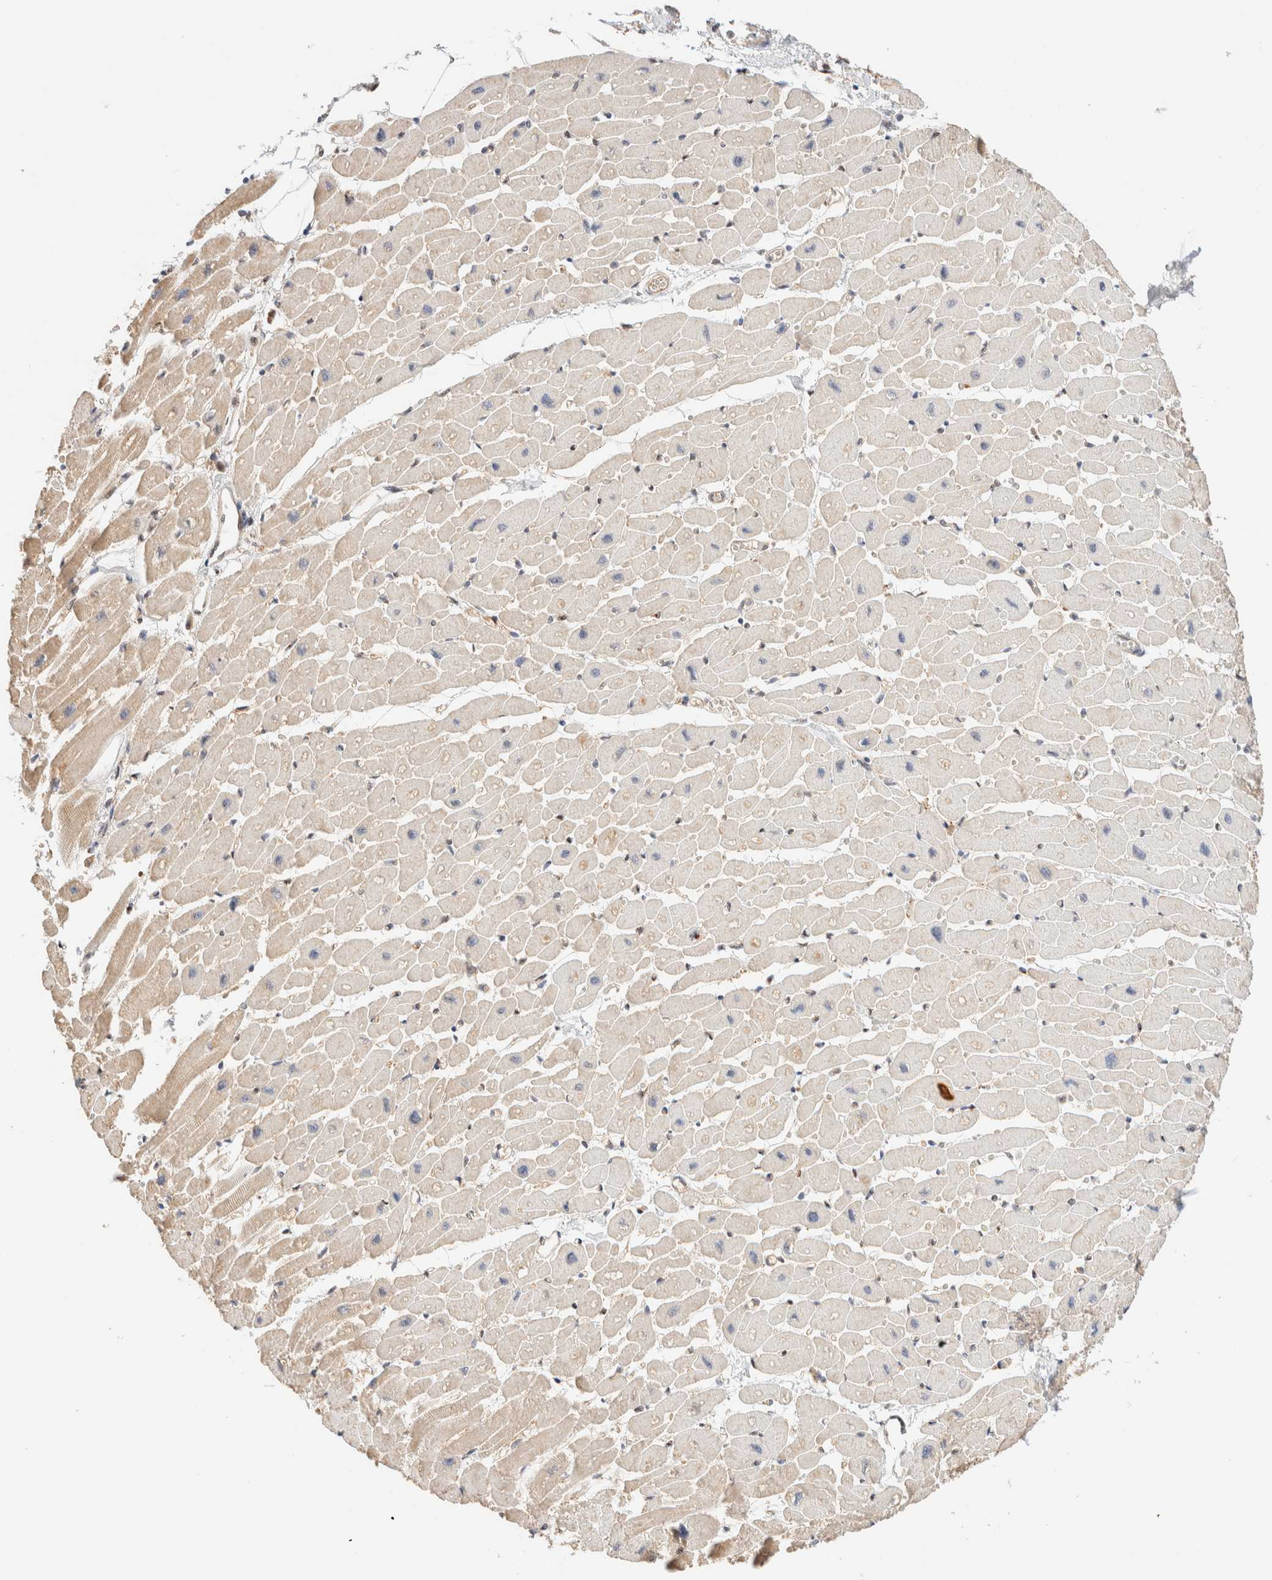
{"staining": {"intensity": "weak", "quantity": "25%-75%", "location": "cytoplasmic/membranous"}, "tissue": "heart muscle", "cell_type": "Cardiomyocytes", "image_type": "normal", "snomed": [{"axis": "morphology", "description": "Normal tissue, NOS"}, {"axis": "topography", "description": "Heart"}], "caption": "DAB immunohistochemical staining of unremarkable heart muscle exhibits weak cytoplasmic/membranous protein positivity in about 25%-75% of cardiomyocytes. (DAB = brown stain, brightfield microscopy at high magnification).", "gene": "RABEP1", "patient": {"sex": "female", "age": 54}}